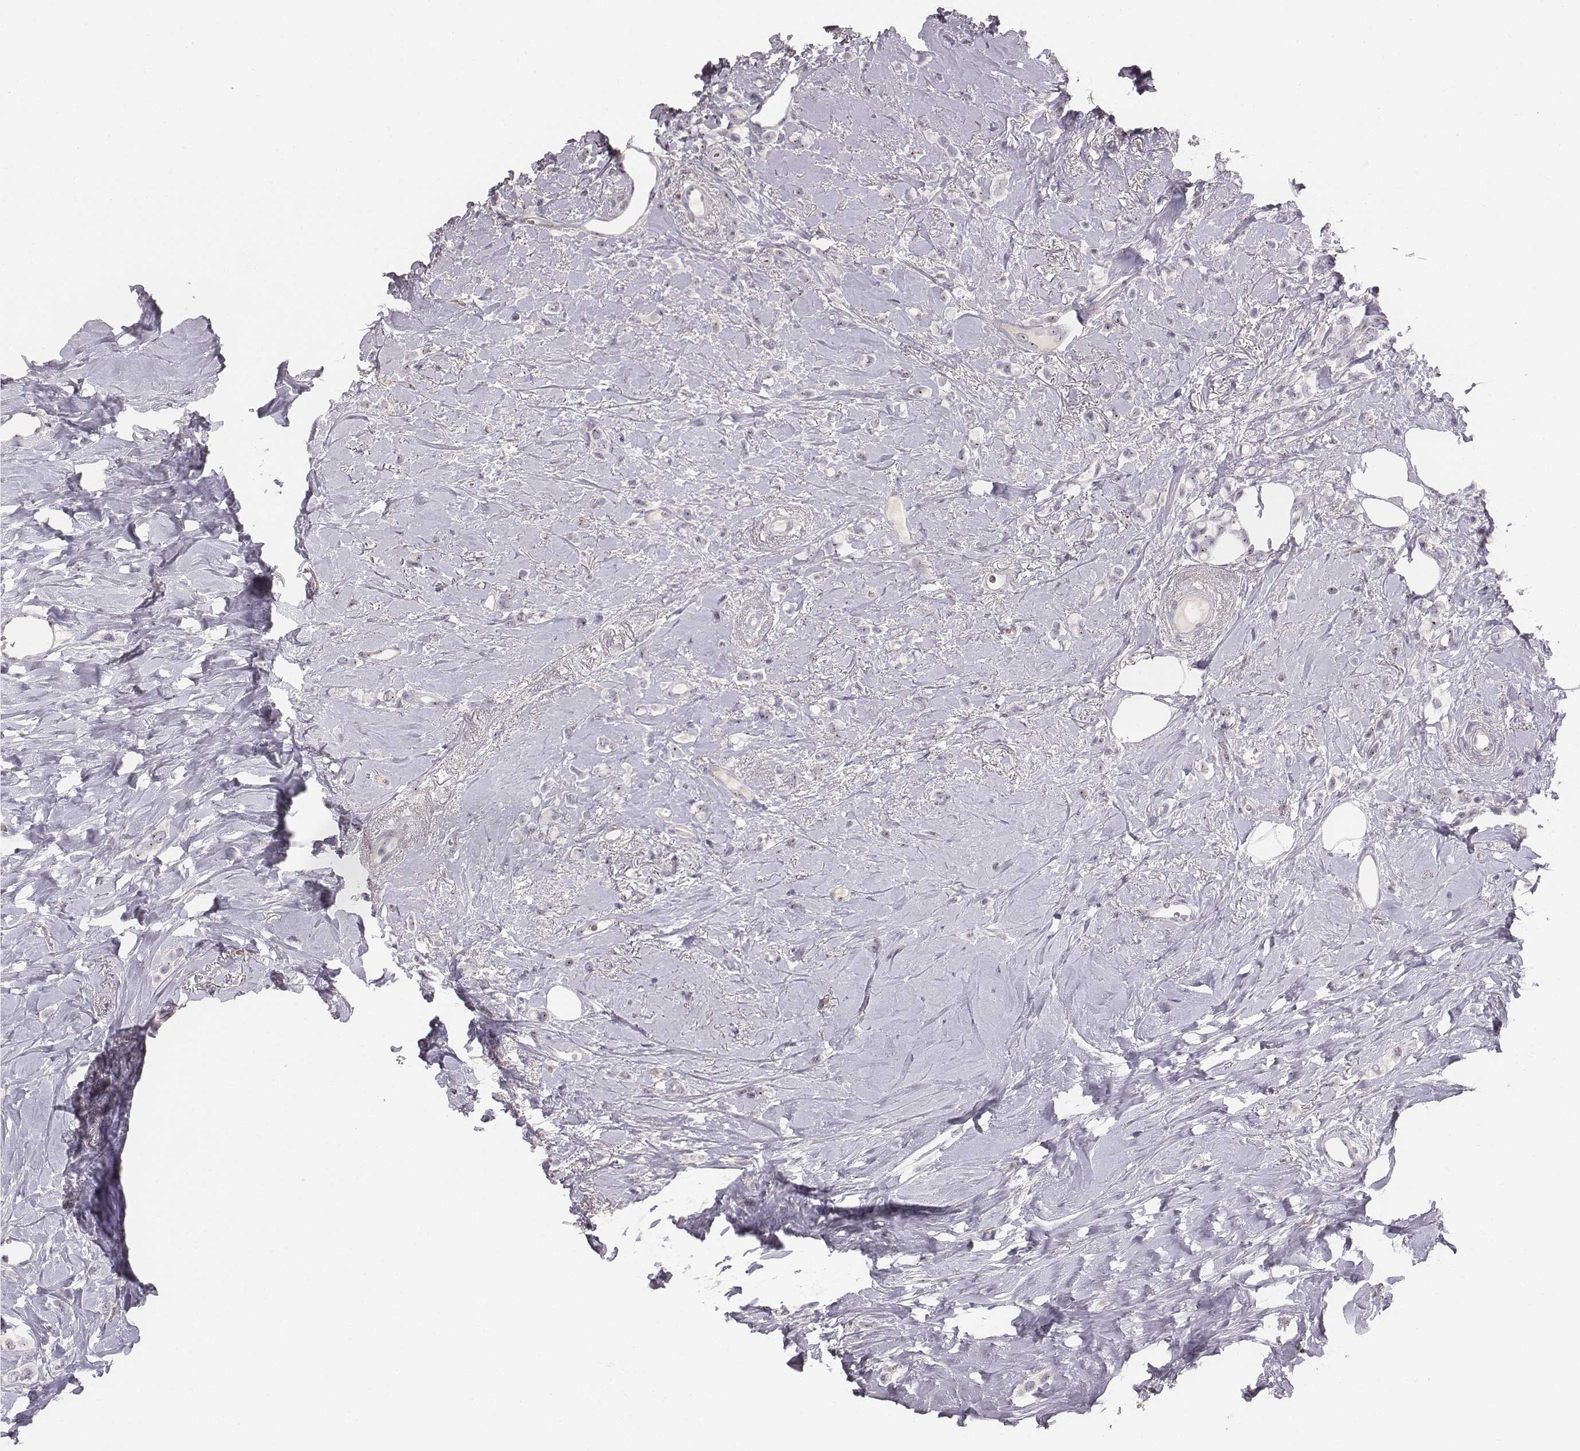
{"staining": {"intensity": "negative", "quantity": "none", "location": "none"}, "tissue": "breast cancer", "cell_type": "Tumor cells", "image_type": "cancer", "snomed": [{"axis": "morphology", "description": "Lobular carcinoma"}, {"axis": "topography", "description": "Breast"}], "caption": "Human breast lobular carcinoma stained for a protein using IHC displays no positivity in tumor cells.", "gene": "NIFK", "patient": {"sex": "female", "age": 66}}